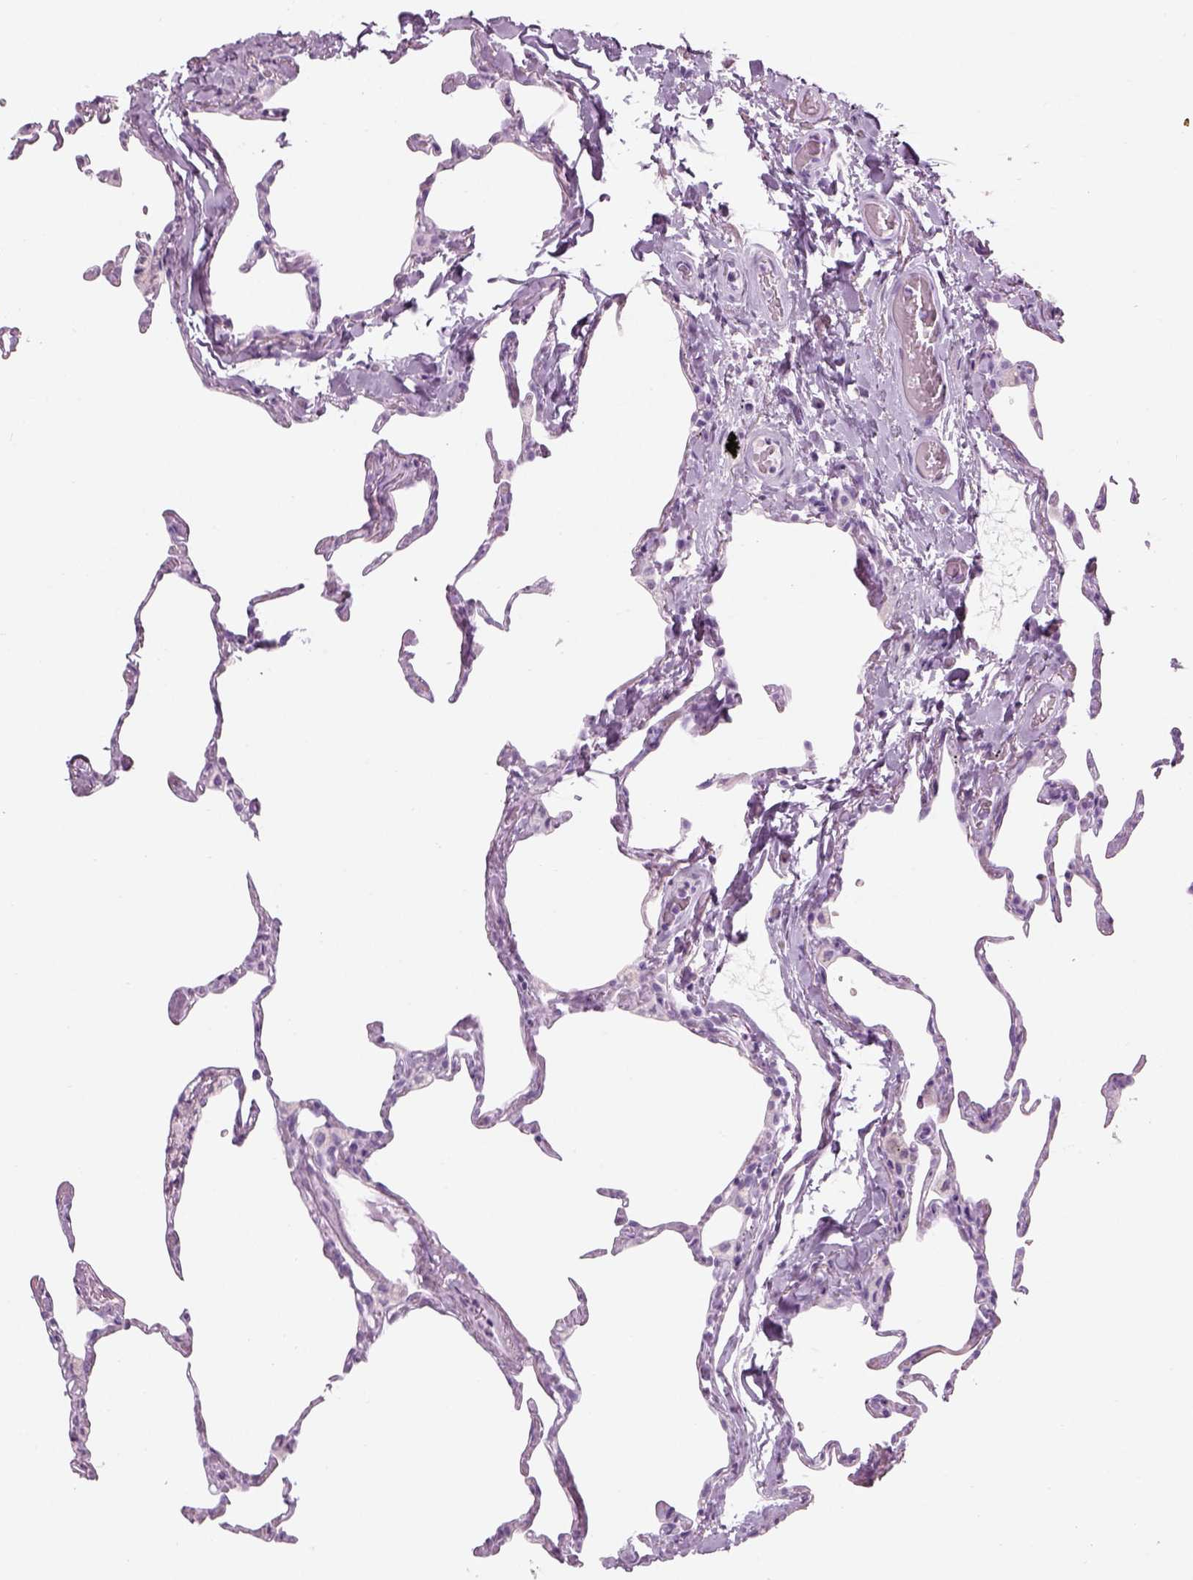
{"staining": {"intensity": "negative", "quantity": "none", "location": "none"}, "tissue": "lung", "cell_type": "Alveolar cells", "image_type": "normal", "snomed": [{"axis": "morphology", "description": "Normal tissue, NOS"}, {"axis": "topography", "description": "Lung"}], "caption": "A photomicrograph of human lung is negative for staining in alveolar cells. Nuclei are stained in blue.", "gene": "SAG", "patient": {"sex": "male", "age": 65}}